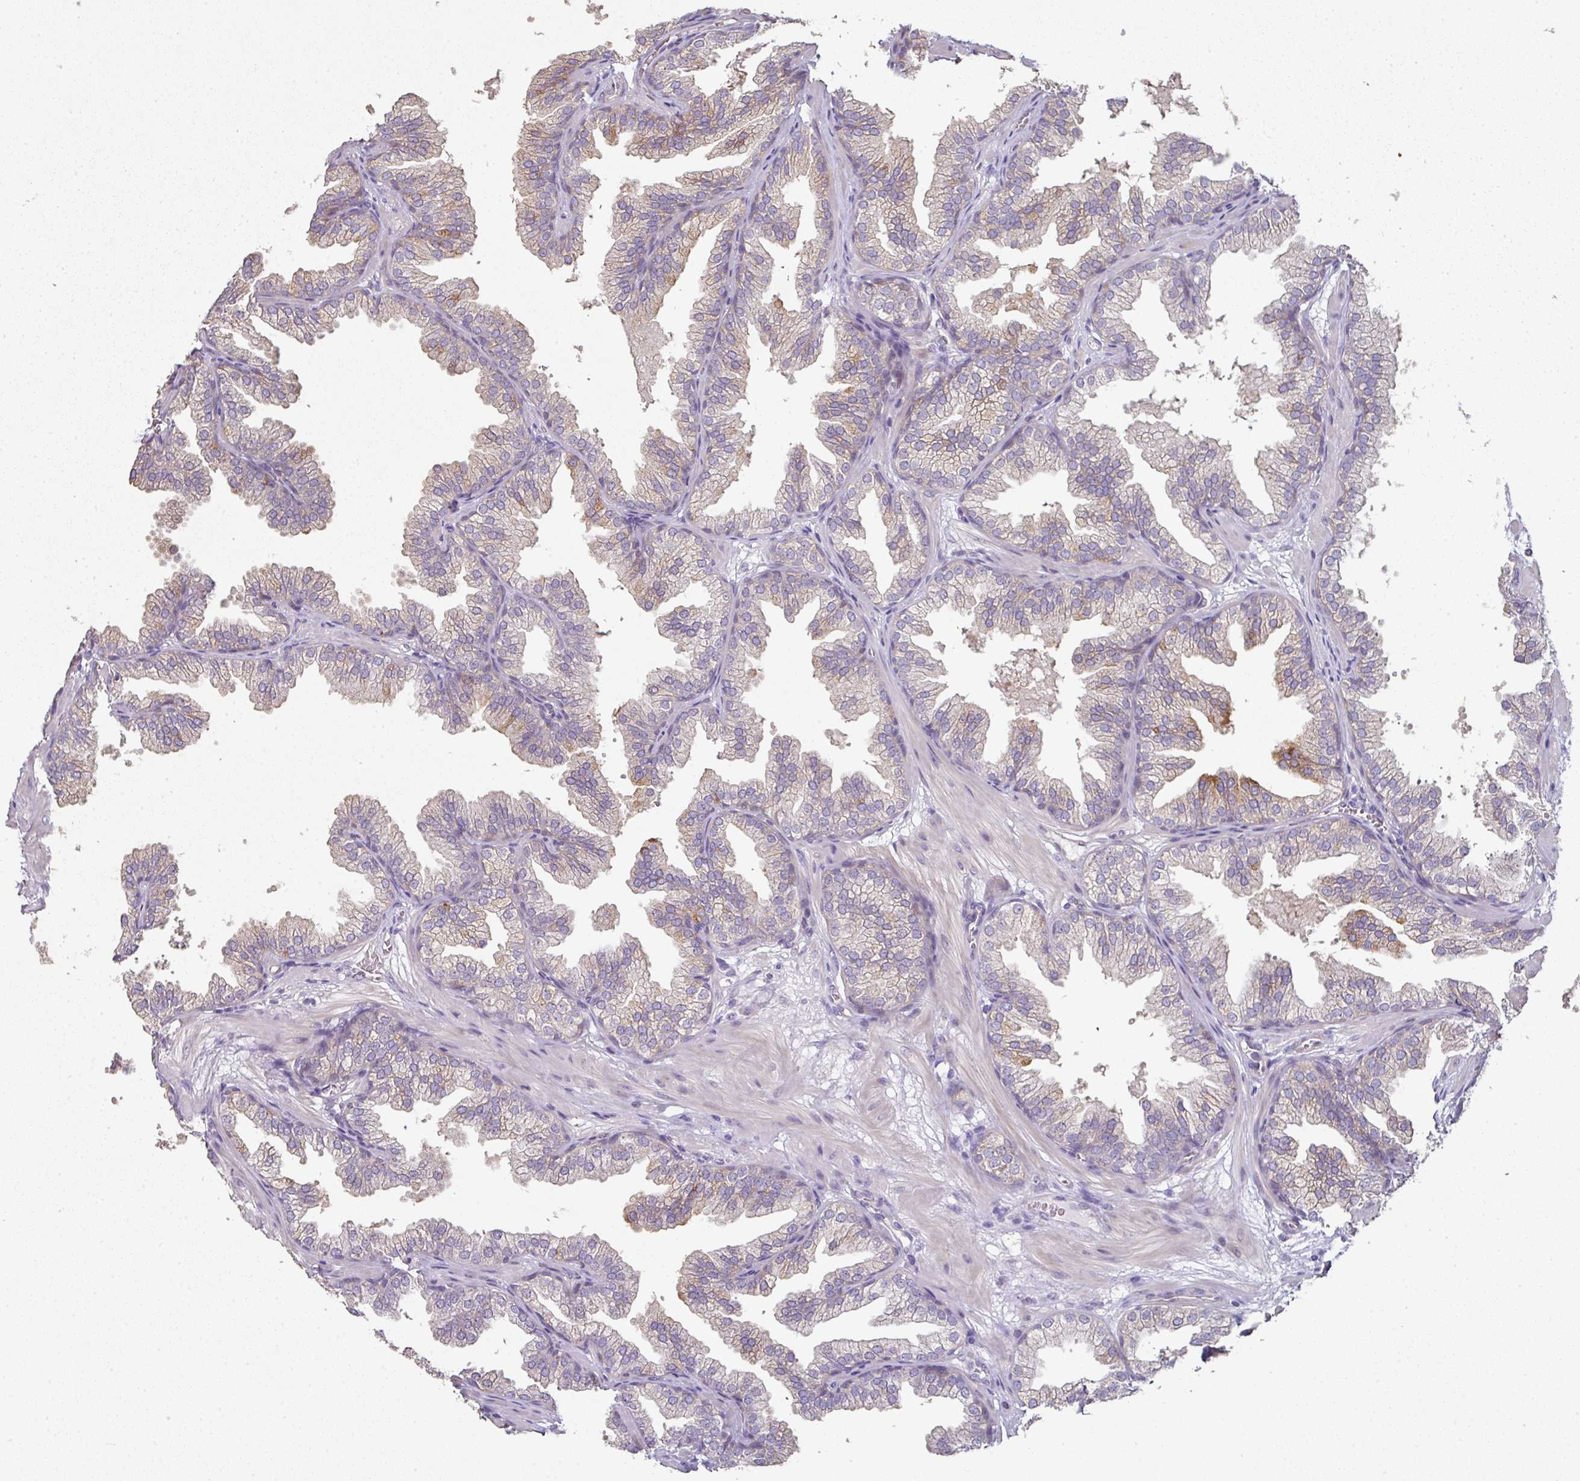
{"staining": {"intensity": "moderate", "quantity": "<25%", "location": "cytoplasmic/membranous"}, "tissue": "prostate", "cell_type": "Glandular cells", "image_type": "normal", "snomed": [{"axis": "morphology", "description": "Normal tissue, NOS"}, {"axis": "topography", "description": "Prostate"}], "caption": "Immunohistochemistry (IHC) photomicrograph of benign prostate stained for a protein (brown), which exhibits low levels of moderate cytoplasmic/membranous expression in approximately <25% of glandular cells.", "gene": "C19orf33", "patient": {"sex": "male", "age": 37}}